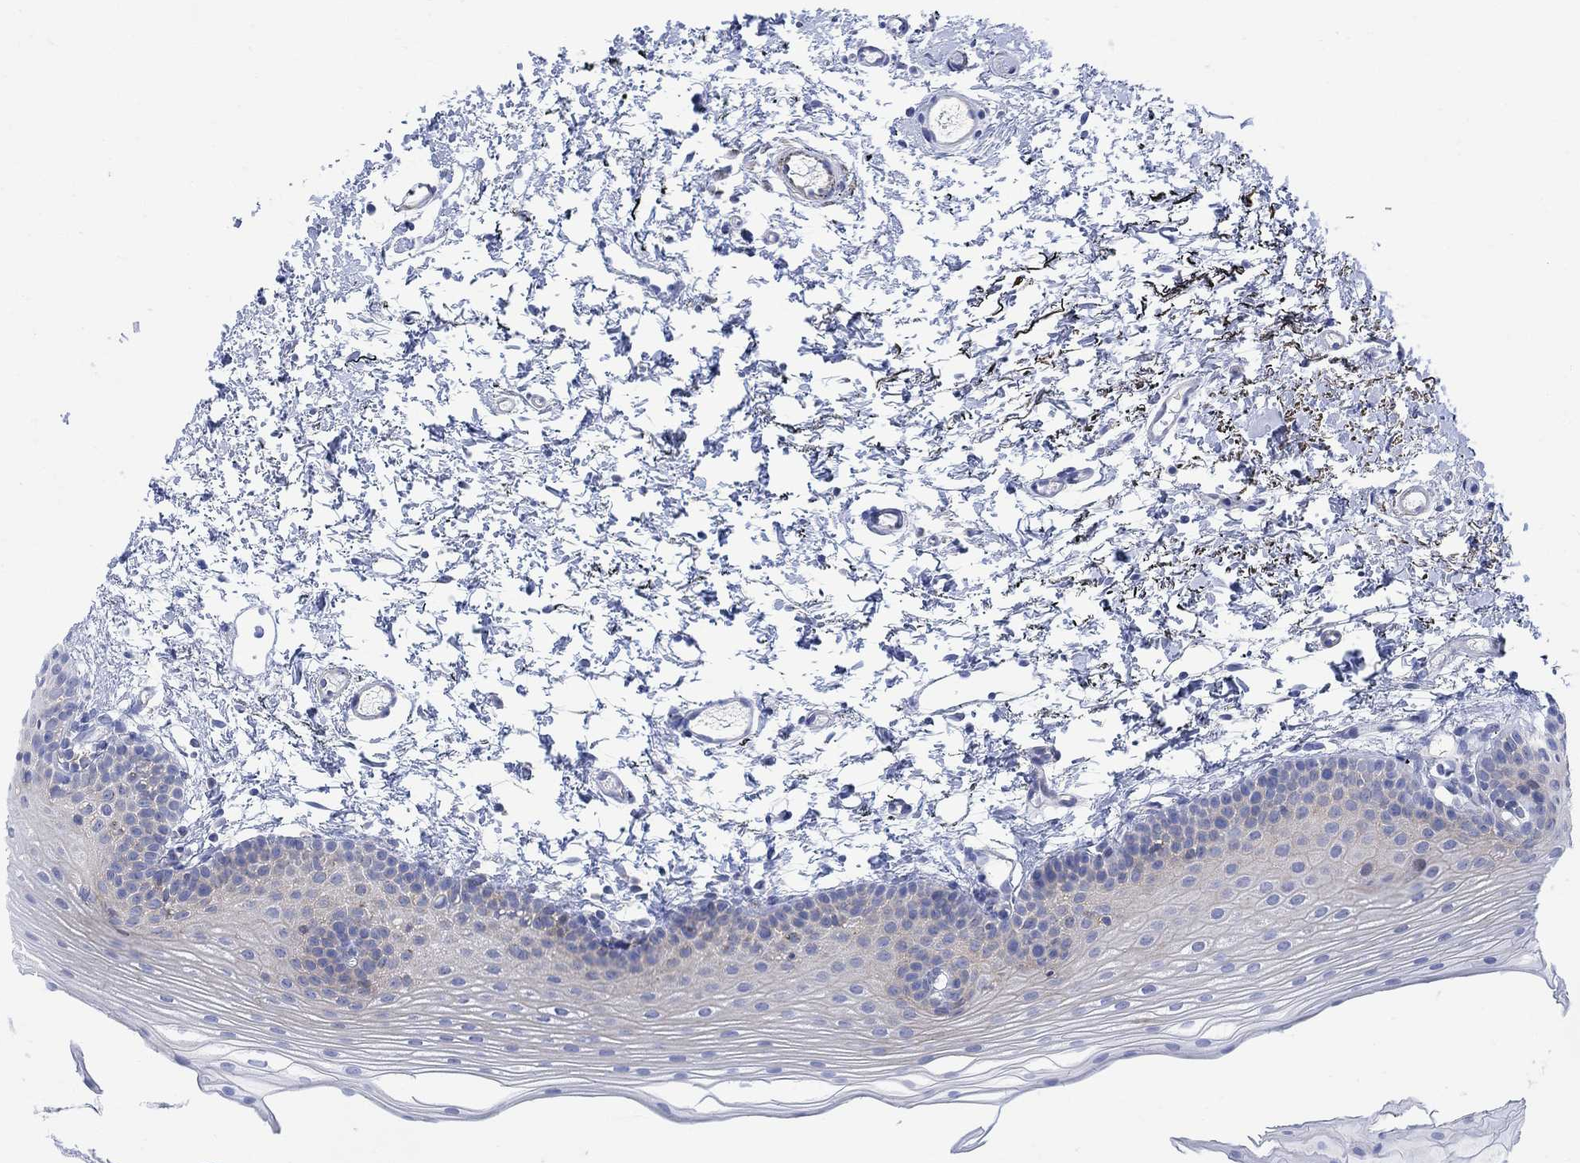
{"staining": {"intensity": "negative", "quantity": "none", "location": "none"}, "tissue": "oral mucosa", "cell_type": "Squamous epithelial cells", "image_type": "normal", "snomed": [{"axis": "morphology", "description": "Normal tissue, NOS"}, {"axis": "topography", "description": "Oral tissue"}], "caption": "This is an immunohistochemistry image of benign oral mucosa. There is no expression in squamous epithelial cells.", "gene": "ARSK", "patient": {"sex": "female", "age": 57}}